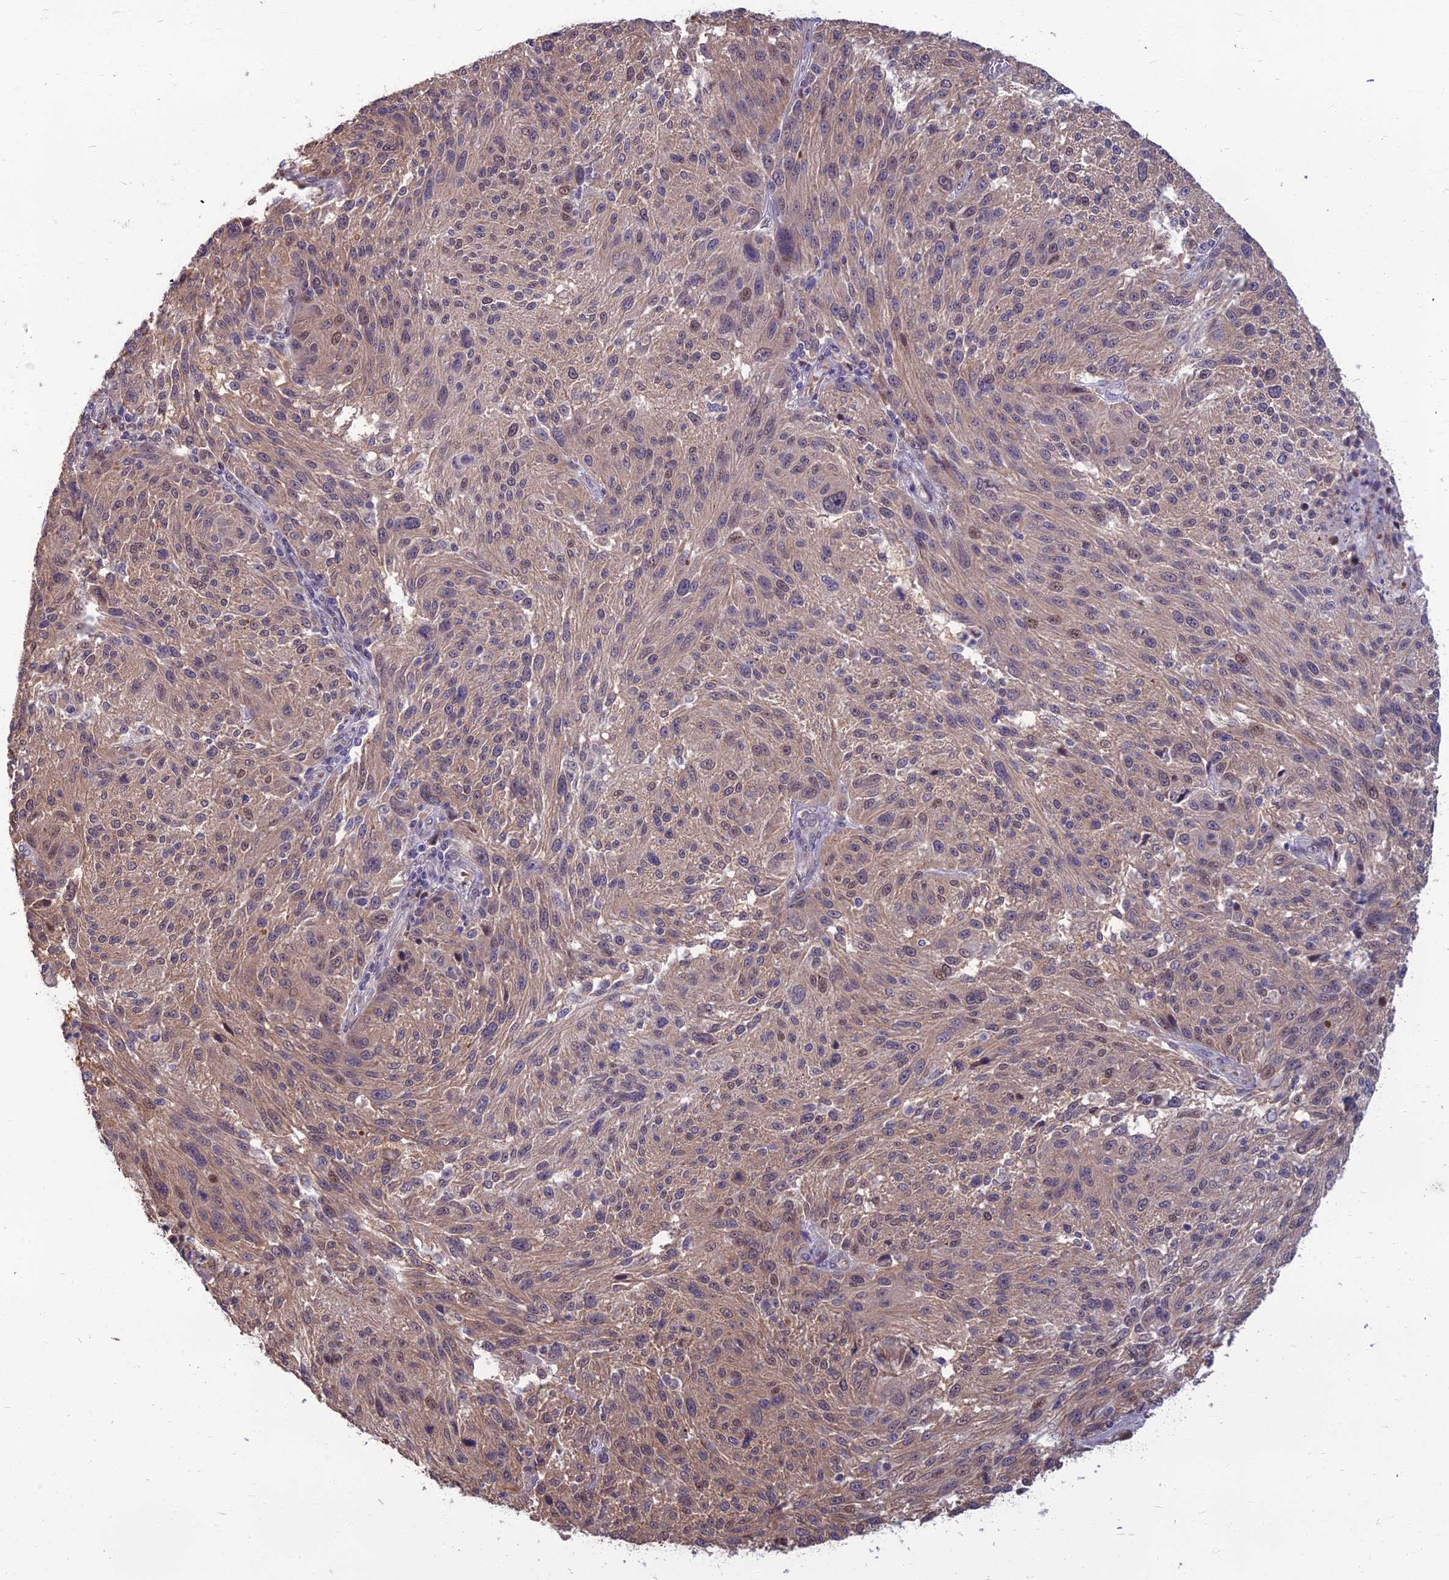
{"staining": {"intensity": "moderate", "quantity": "<25%", "location": "cytoplasmic/membranous,nuclear"}, "tissue": "melanoma", "cell_type": "Tumor cells", "image_type": "cancer", "snomed": [{"axis": "morphology", "description": "Malignant melanoma, NOS"}, {"axis": "topography", "description": "Skin"}], "caption": "Melanoma stained with a brown dye shows moderate cytoplasmic/membranous and nuclear positive staining in approximately <25% of tumor cells.", "gene": "NR4A3", "patient": {"sex": "male", "age": 53}}